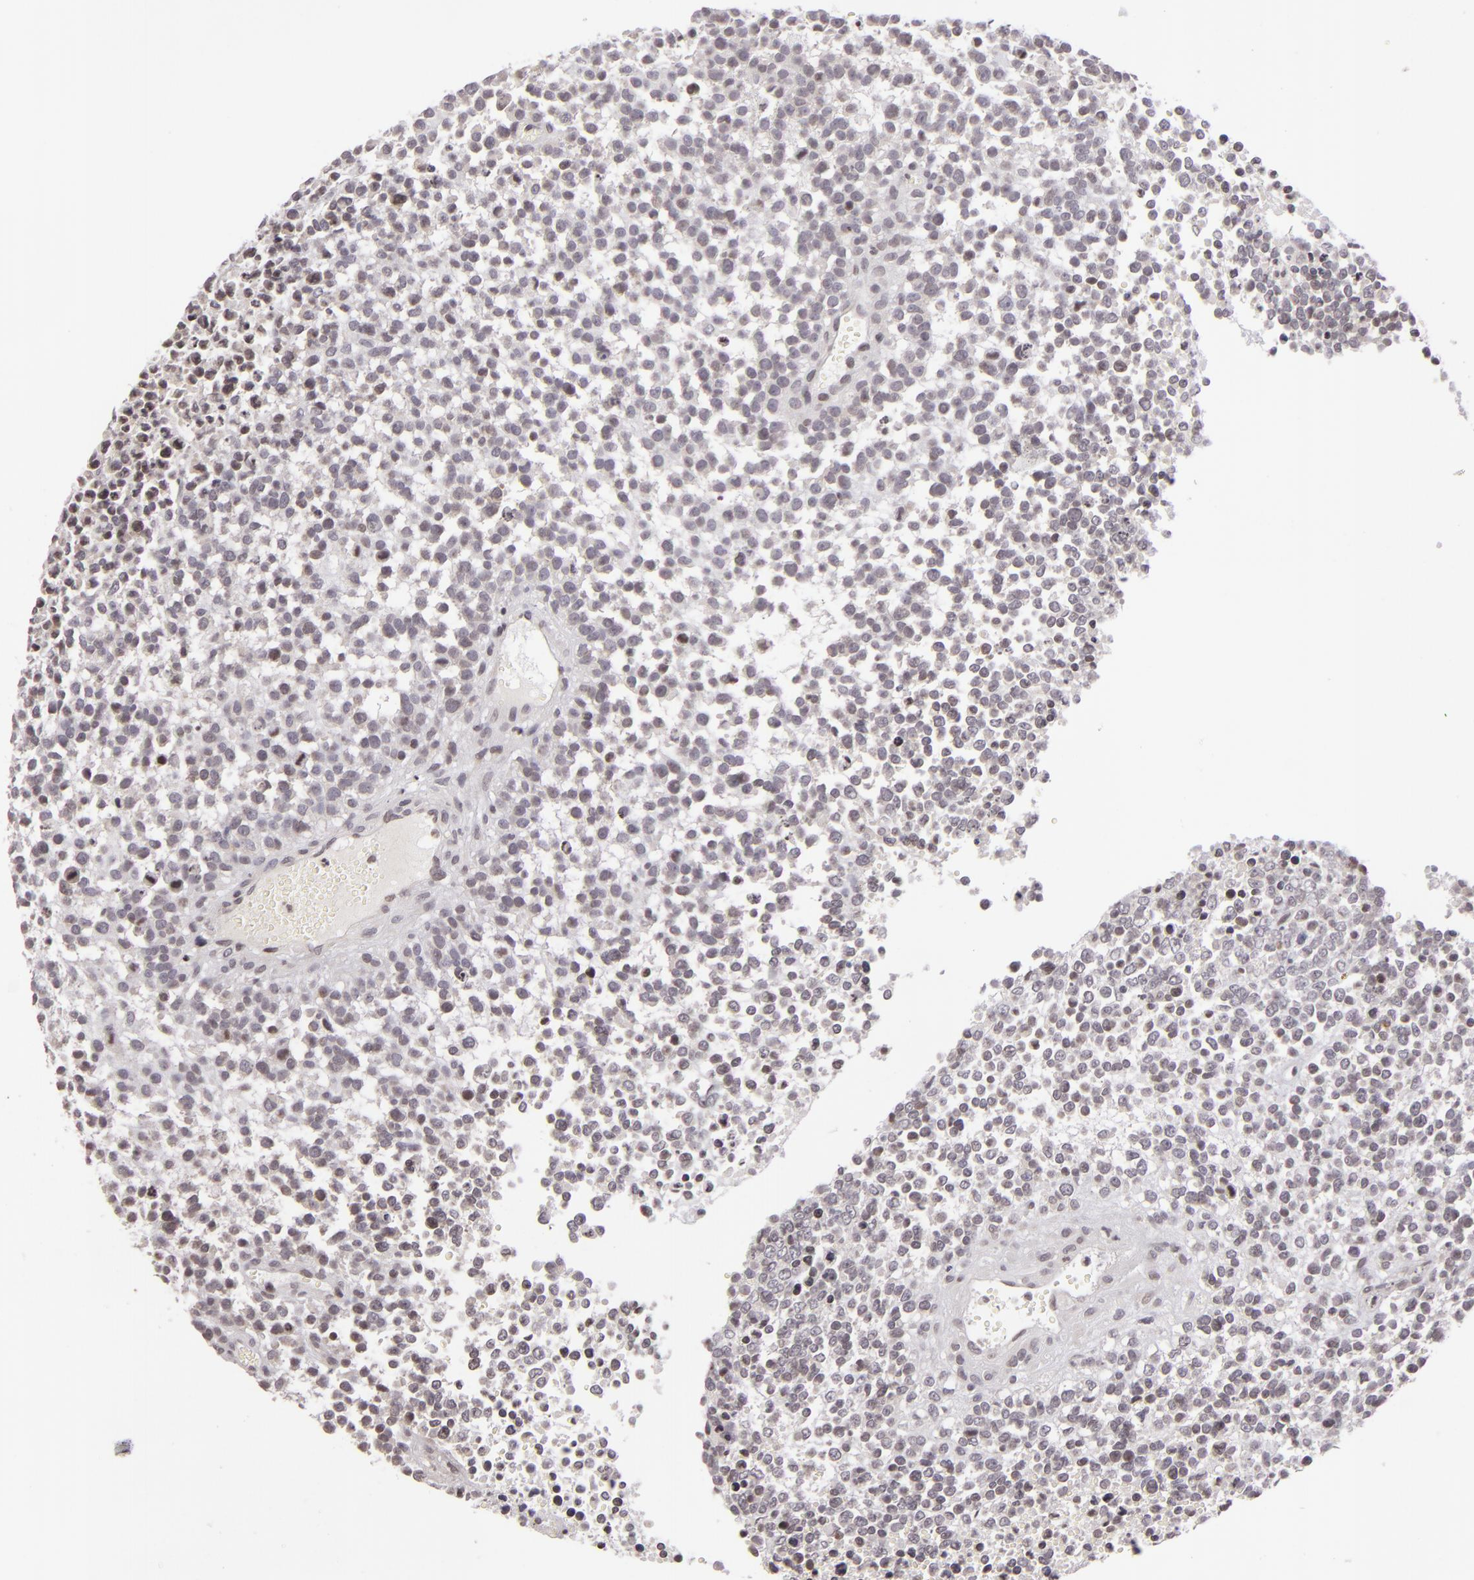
{"staining": {"intensity": "negative", "quantity": "none", "location": "none"}, "tissue": "glioma", "cell_type": "Tumor cells", "image_type": "cancer", "snomed": [{"axis": "morphology", "description": "Glioma, malignant, High grade"}, {"axis": "topography", "description": "Brain"}], "caption": "This is an immunohistochemistry micrograph of human malignant high-grade glioma. There is no positivity in tumor cells.", "gene": "AKAP6", "patient": {"sex": "male", "age": 66}}